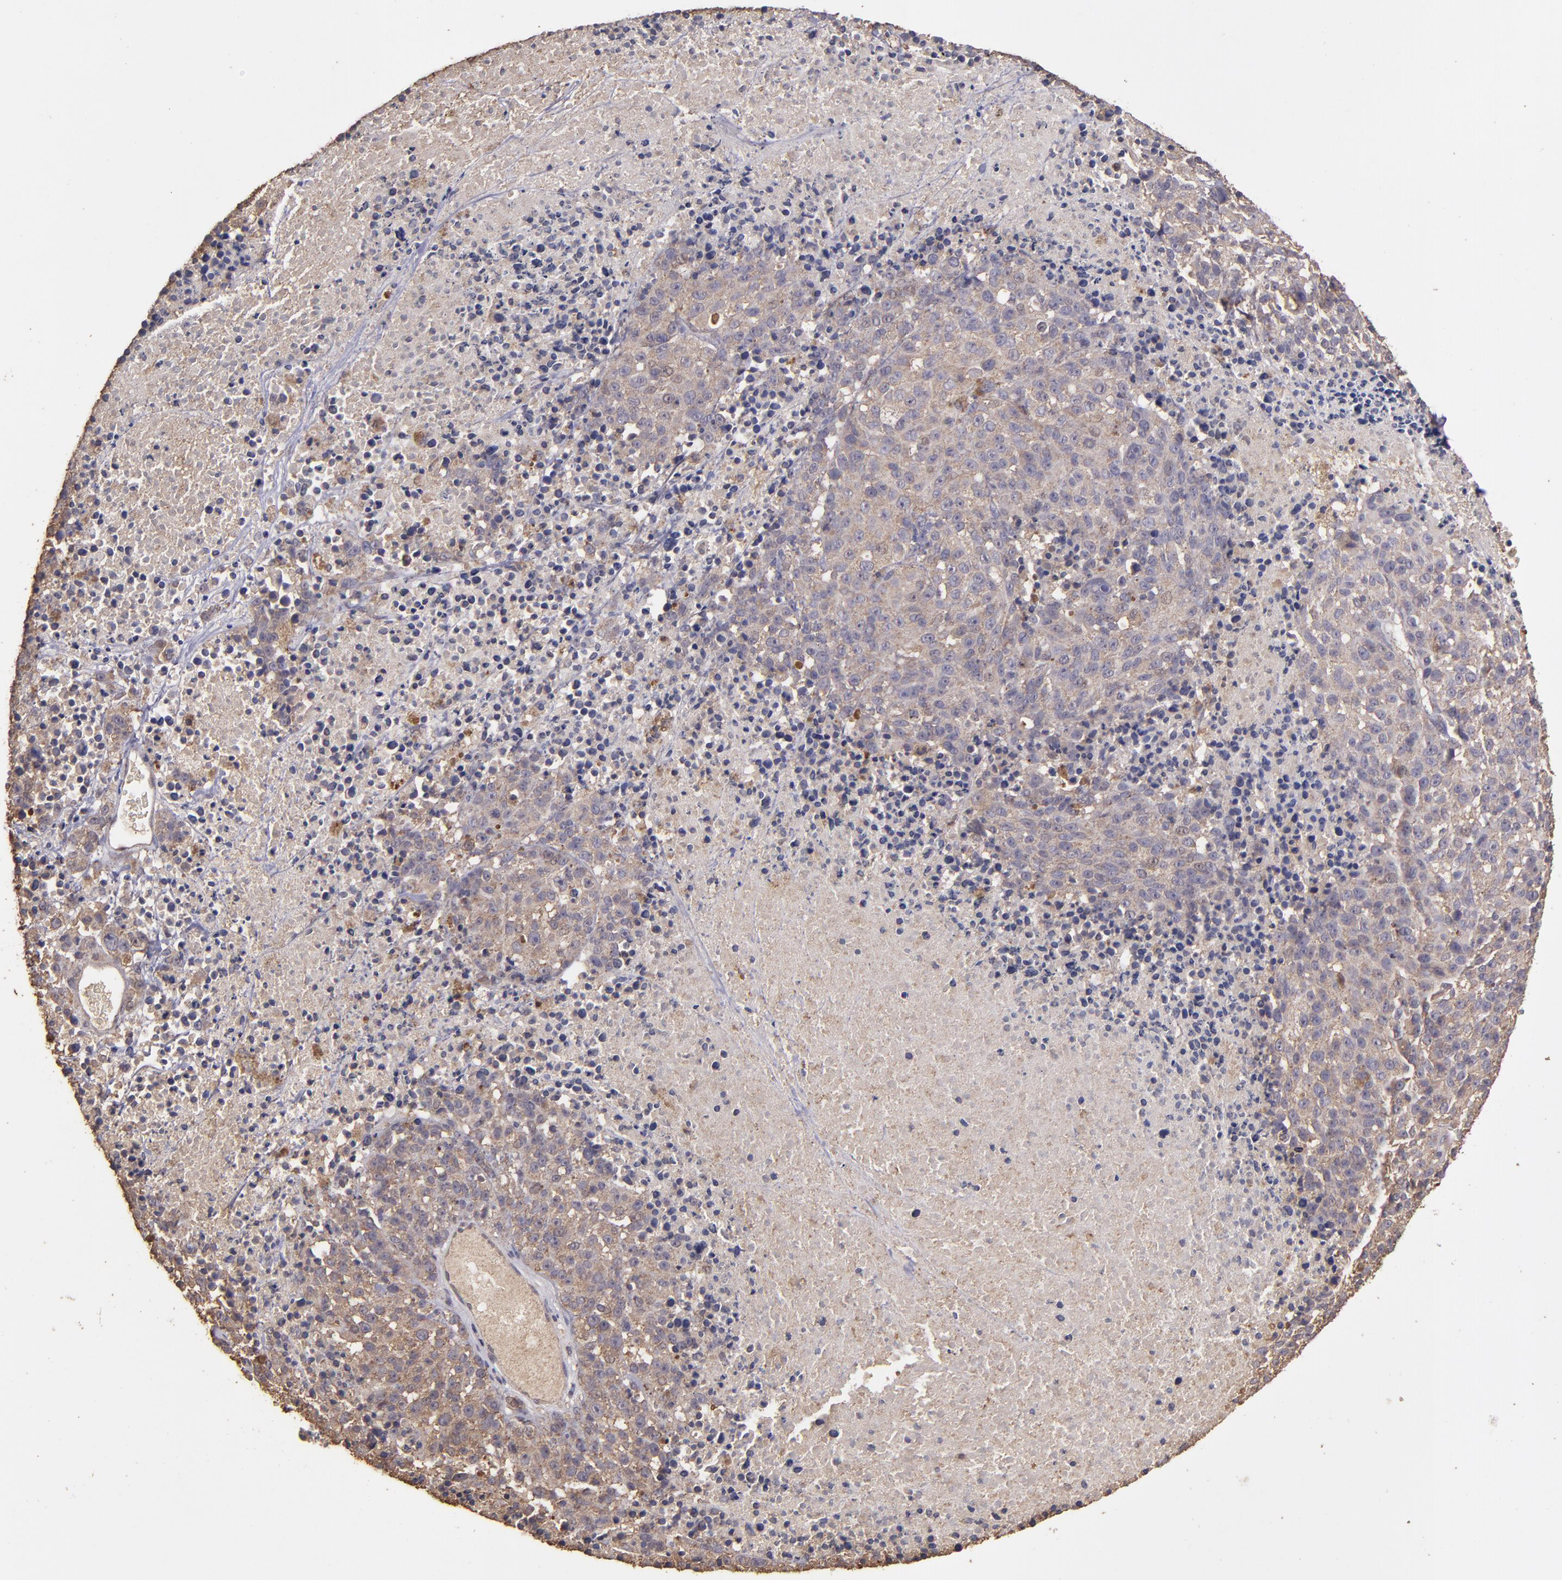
{"staining": {"intensity": "weak", "quantity": ">75%", "location": "cytoplasmic/membranous"}, "tissue": "melanoma", "cell_type": "Tumor cells", "image_type": "cancer", "snomed": [{"axis": "morphology", "description": "Malignant melanoma, Metastatic site"}, {"axis": "topography", "description": "Cerebral cortex"}], "caption": "Human melanoma stained with a brown dye displays weak cytoplasmic/membranous positive positivity in approximately >75% of tumor cells.", "gene": "HECTD1", "patient": {"sex": "female", "age": 52}}